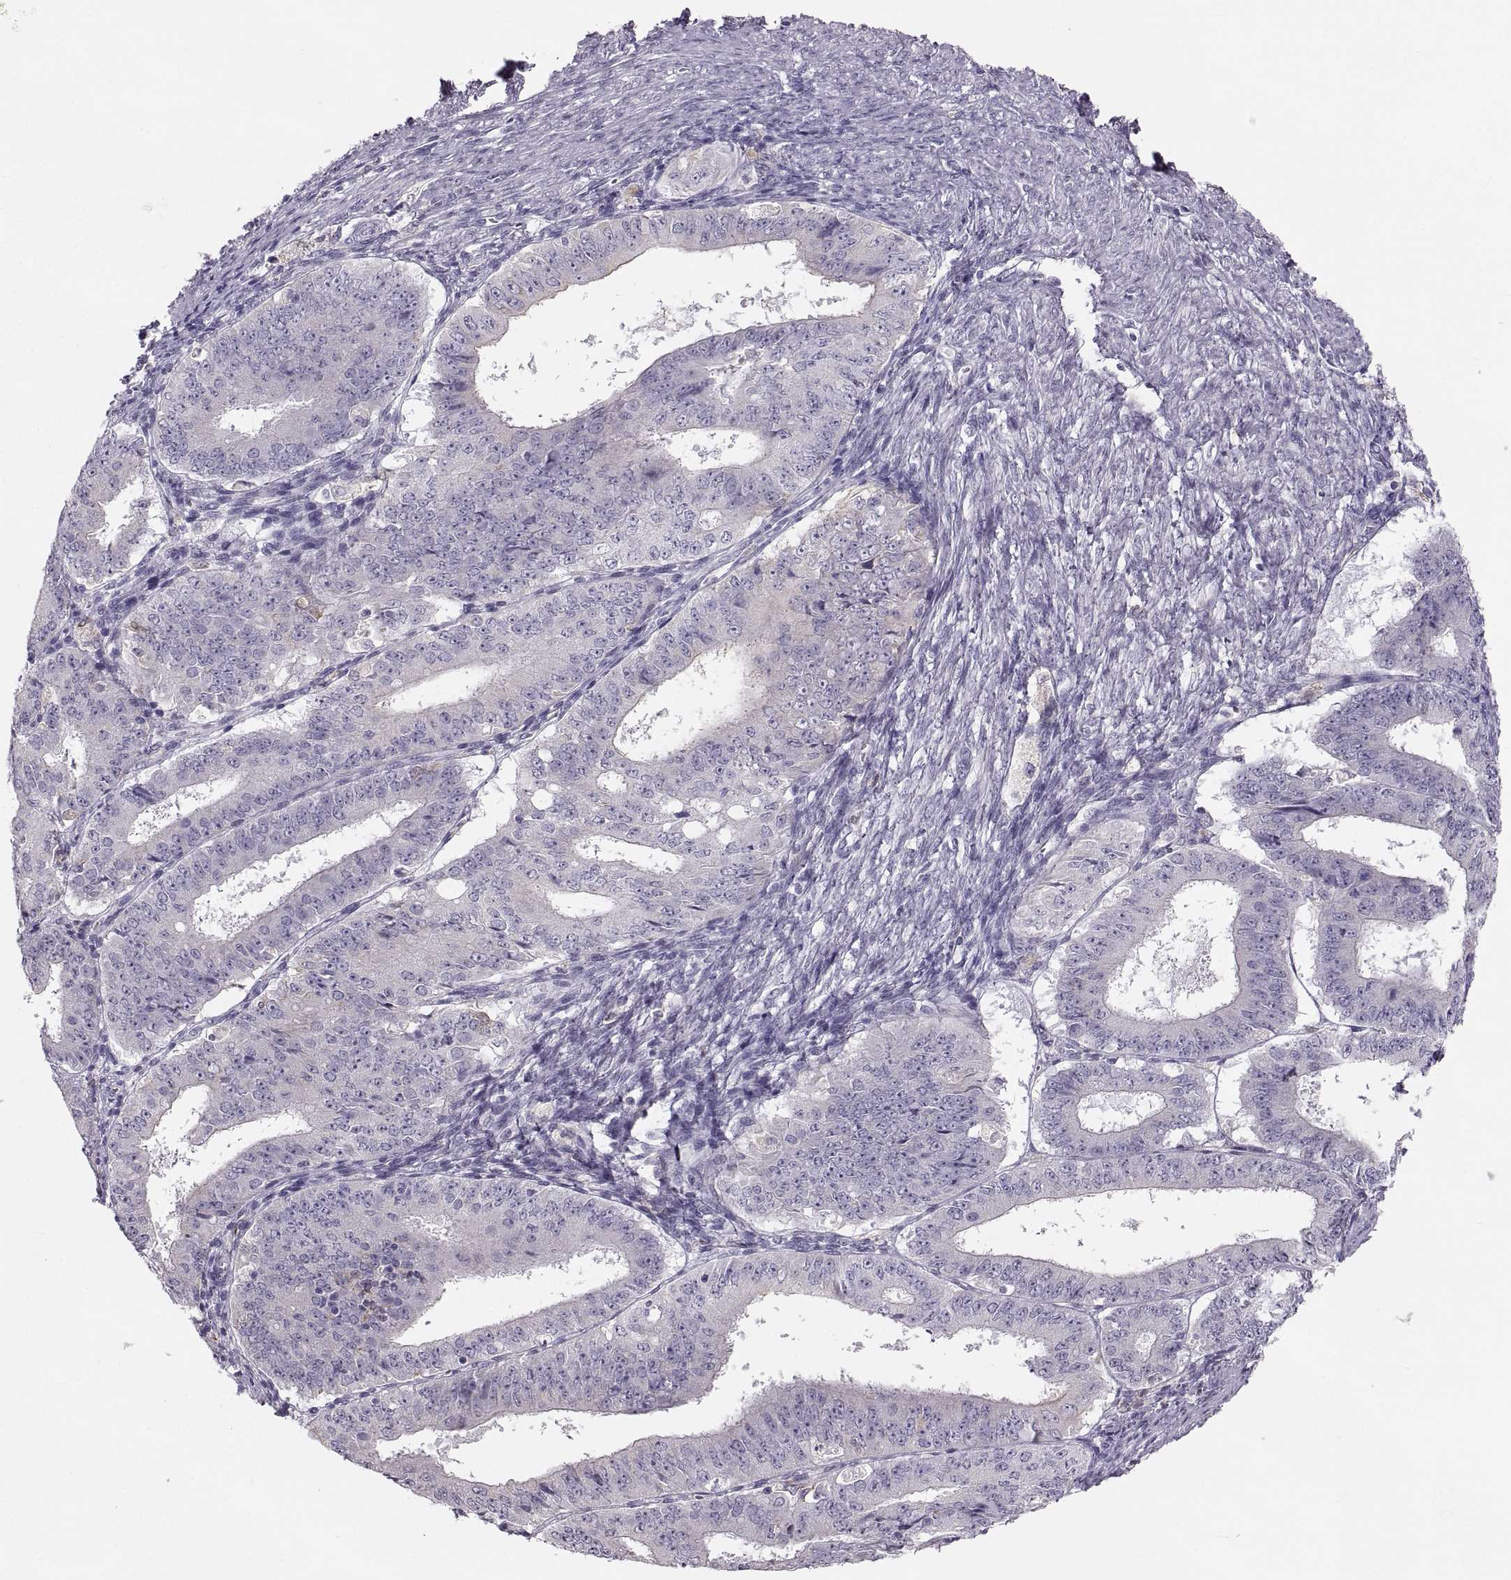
{"staining": {"intensity": "negative", "quantity": "none", "location": "none"}, "tissue": "ovarian cancer", "cell_type": "Tumor cells", "image_type": "cancer", "snomed": [{"axis": "morphology", "description": "Carcinoma, endometroid"}, {"axis": "topography", "description": "Ovary"}], "caption": "There is no significant expression in tumor cells of ovarian cancer (endometroid carcinoma).", "gene": "RUNDC3A", "patient": {"sex": "female", "age": 42}}